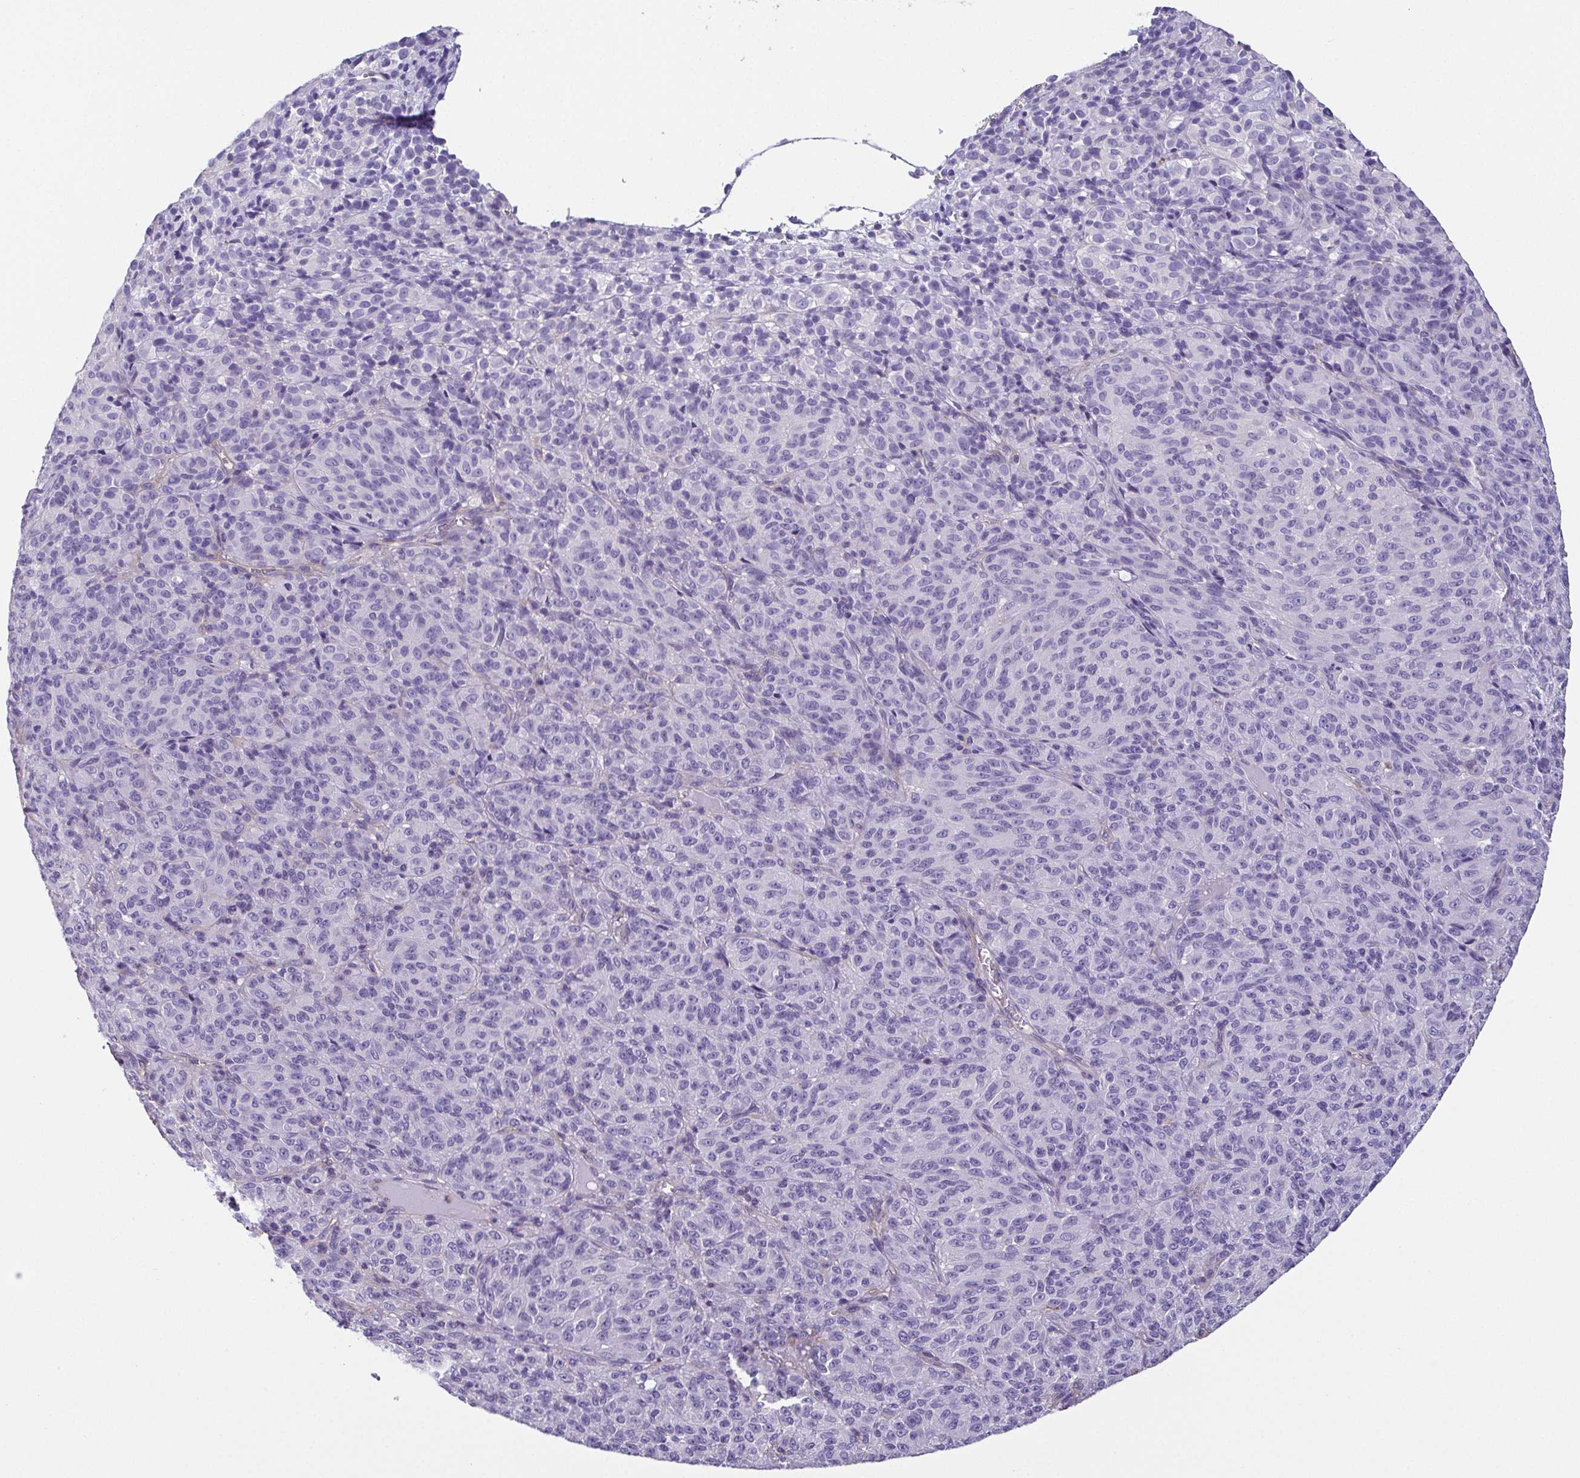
{"staining": {"intensity": "negative", "quantity": "none", "location": "none"}, "tissue": "melanoma", "cell_type": "Tumor cells", "image_type": "cancer", "snomed": [{"axis": "morphology", "description": "Malignant melanoma, Metastatic site"}, {"axis": "topography", "description": "Brain"}], "caption": "Immunohistochemical staining of human malignant melanoma (metastatic site) displays no significant staining in tumor cells.", "gene": "MYL6", "patient": {"sex": "female", "age": 56}}